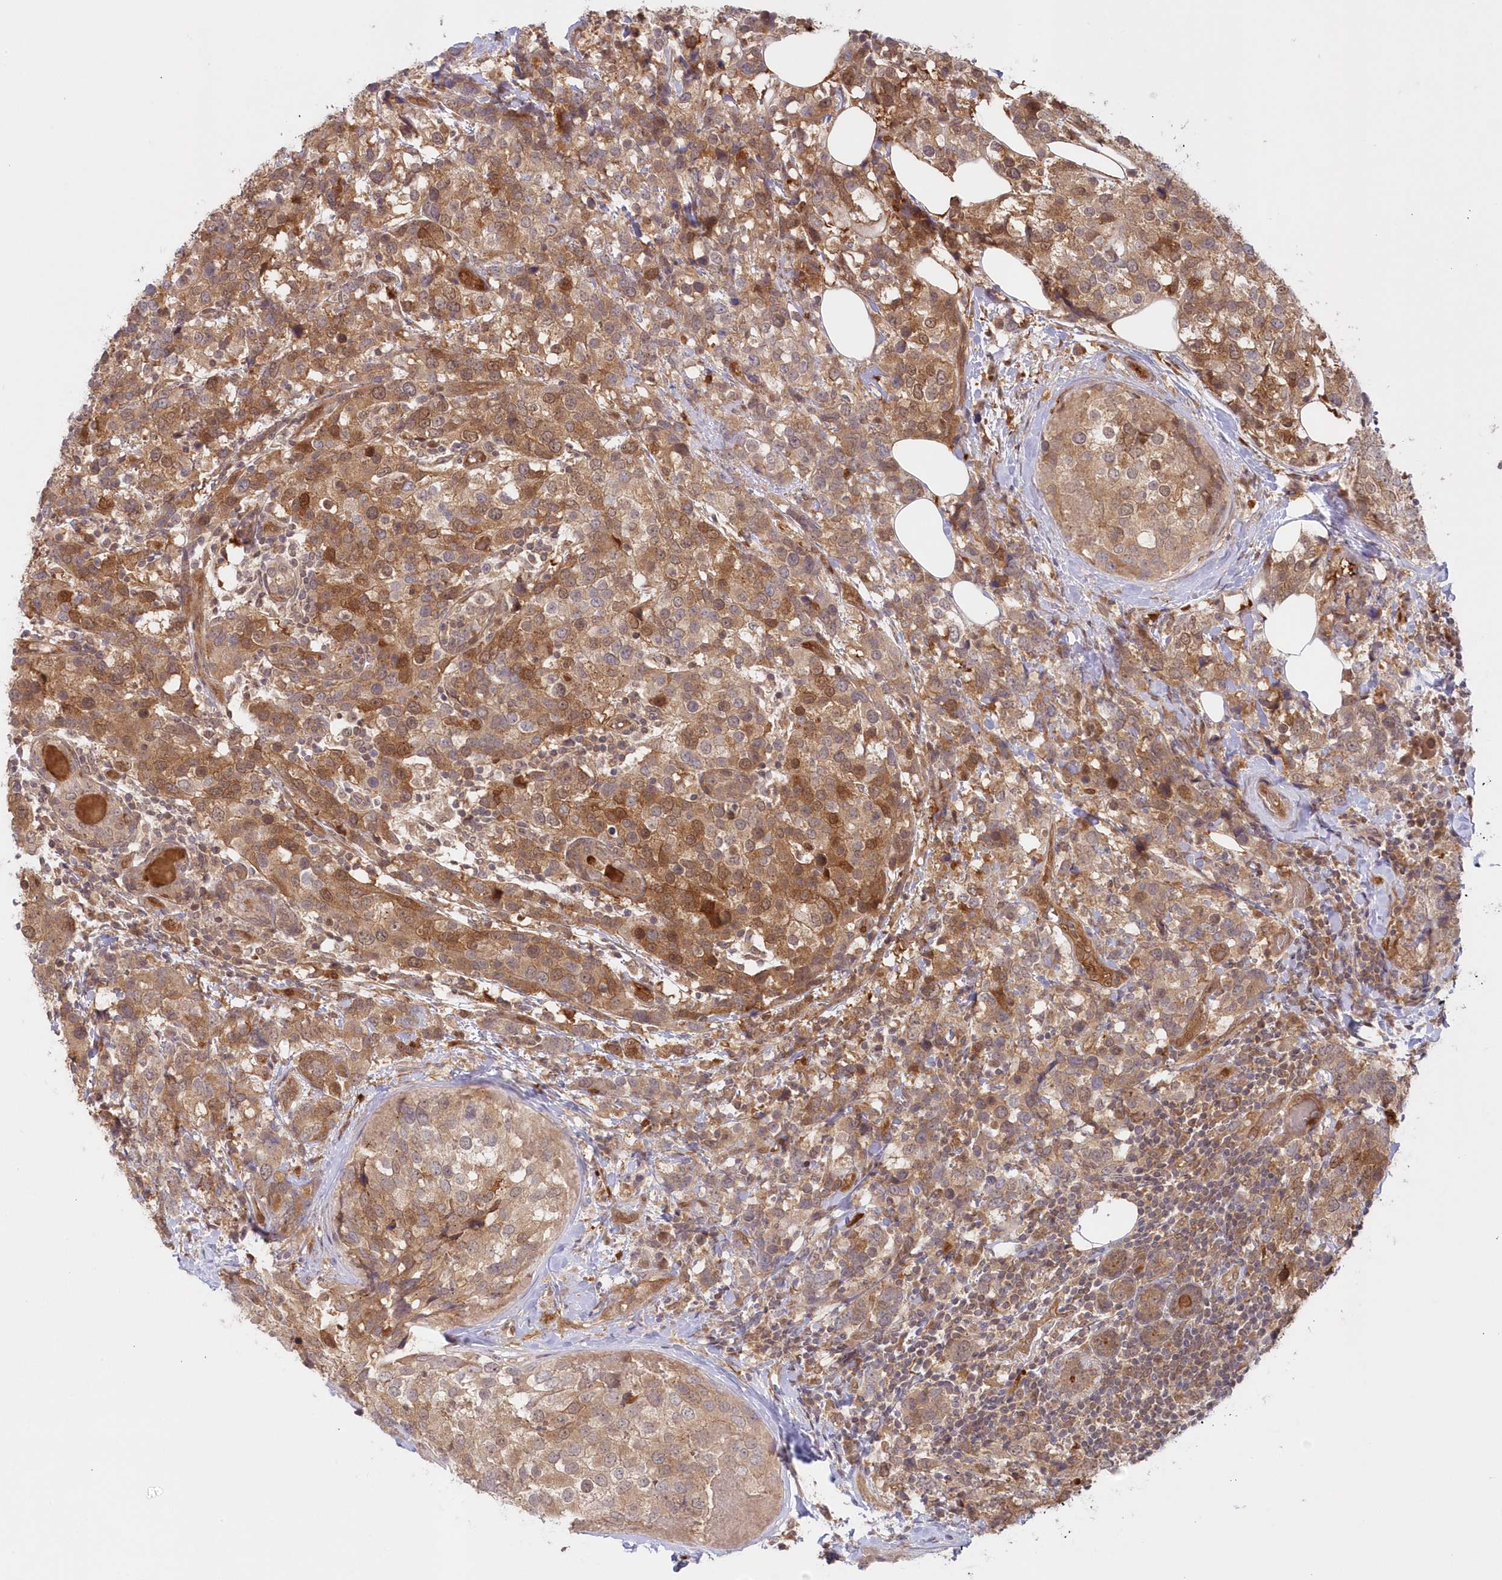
{"staining": {"intensity": "moderate", "quantity": ">75%", "location": "cytoplasmic/membranous,nuclear"}, "tissue": "breast cancer", "cell_type": "Tumor cells", "image_type": "cancer", "snomed": [{"axis": "morphology", "description": "Lobular carcinoma"}, {"axis": "topography", "description": "Breast"}], "caption": "Tumor cells reveal moderate cytoplasmic/membranous and nuclear expression in approximately >75% of cells in breast lobular carcinoma.", "gene": "GBE1", "patient": {"sex": "female", "age": 59}}